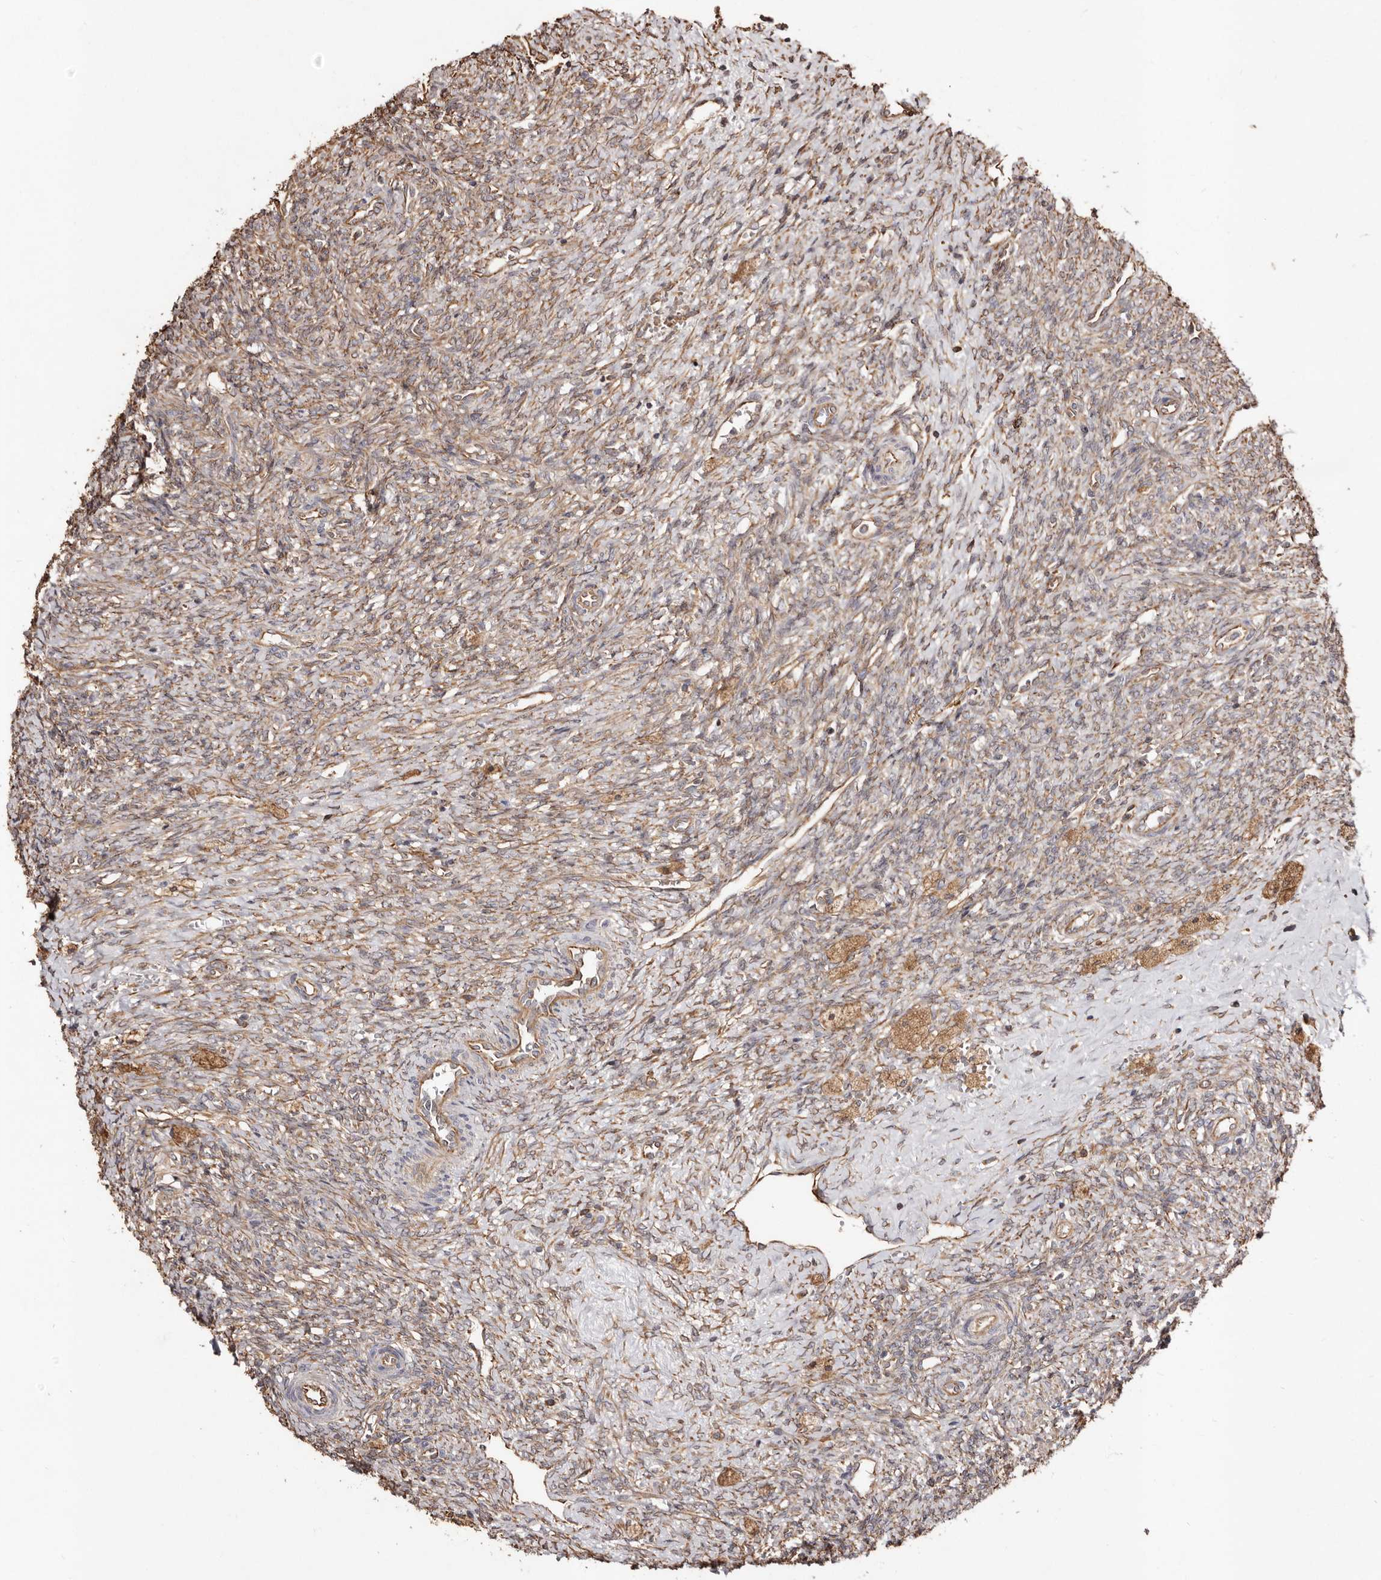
{"staining": {"intensity": "weak", "quantity": "25%-75%", "location": "cytoplasmic/membranous"}, "tissue": "ovary", "cell_type": "Ovarian stroma cells", "image_type": "normal", "snomed": [{"axis": "morphology", "description": "Normal tissue, NOS"}, {"axis": "topography", "description": "Ovary"}], "caption": "Brown immunohistochemical staining in normal human ovary shows weak cytoplasmic/membranous expression in approximately 25%-75% of ovarian stroma cells.", "gene": "MACC1", "patient": {"sex": "female", "age": 41}}